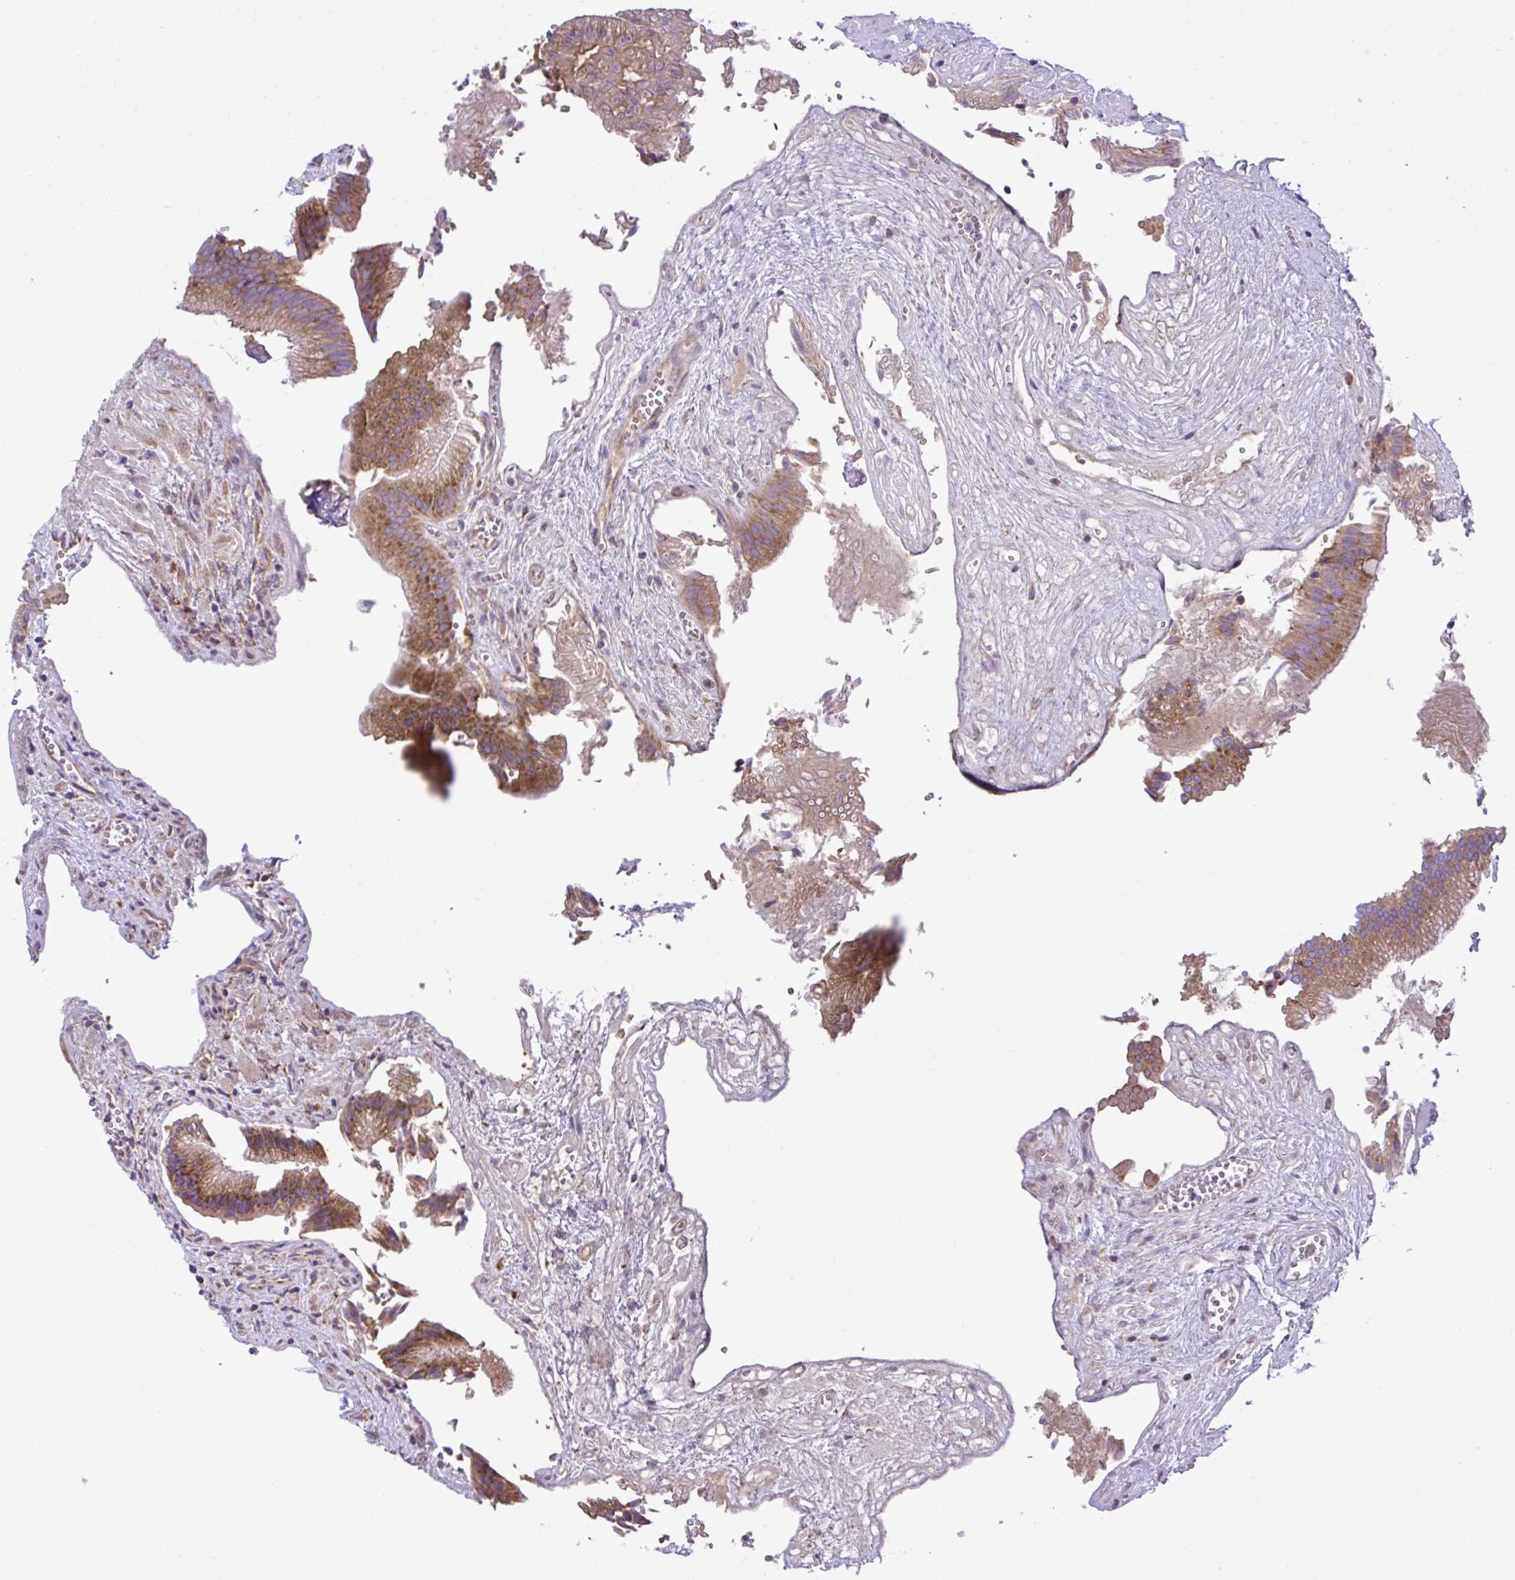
{"staining": {"intensity": "moderate", "quantity": ">75%", "location": "cytoplasmic/membranous"}, "tissue": "gallbladder", "cell_type": "Glandular cells", "image_type": "normal", "snomed": [{"axis": "morphology", "description": "Normal tissue, NOS"}, {"axis": "topography", "description": "Gallbladder"}], "caption": "Benign gallbladder exhibits moderate cytoplasmic/membranous expression in about >75% of glandular cells Using DAB (brown) and hematoxylin (blue) stains, captured at high magnification using brightfield microscopy..", "gene": "RPL7", "patient": {"sex": "male", "age": 17}}